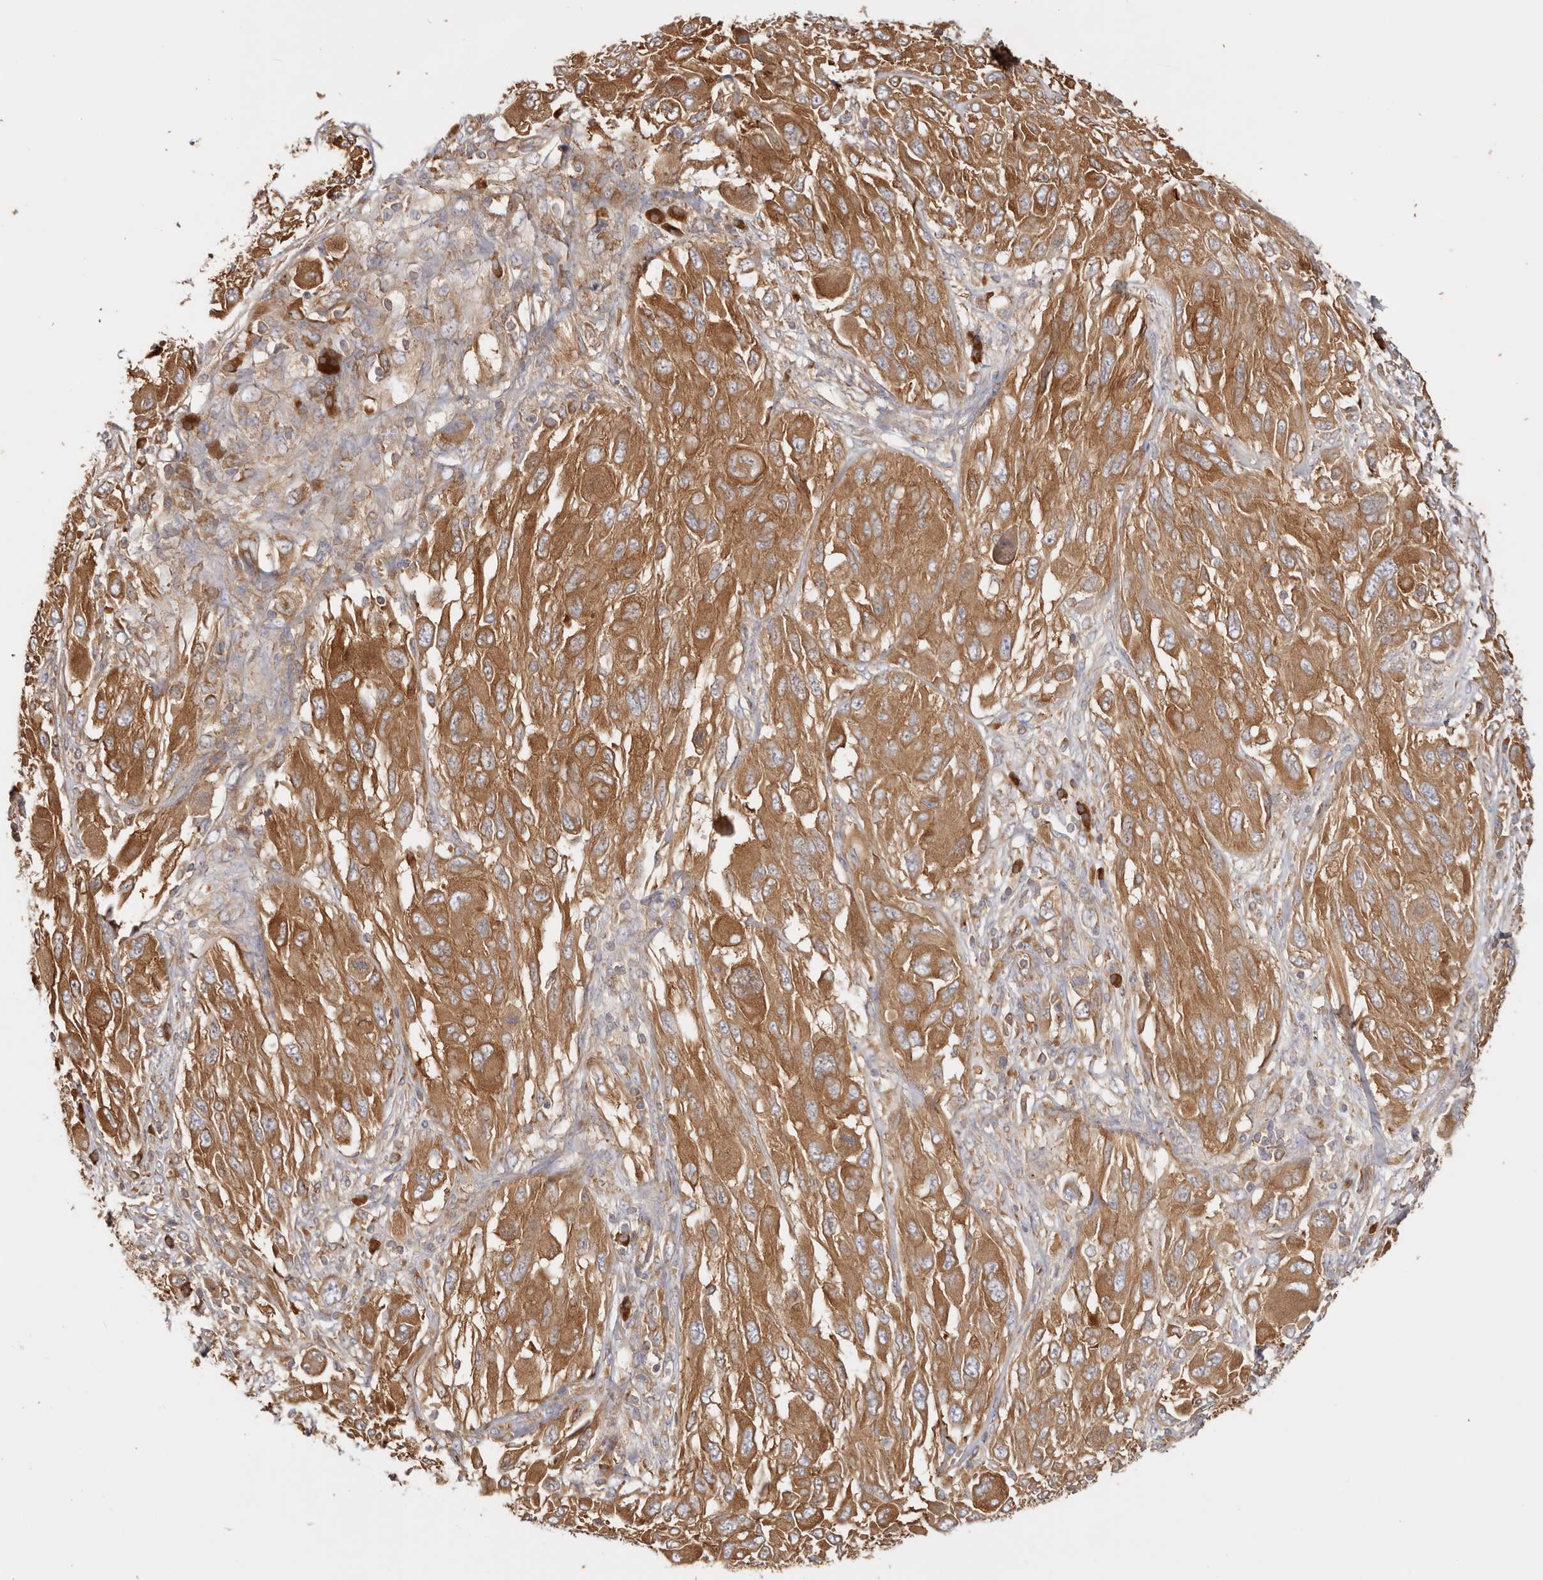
{"staining": {"intensity": "strong", "quantity": ">75%", "location": "cytoplasmic/membranous"}, "tissue": "melanoma", "cell_type": "Tumor cells", "image_type": "cancer", "snomed": [{"axis": "morphology", "description": "Malignant melanoma, NOS"}, {"axis": "topography", "description": "Skin"}], "caption": "Strong cytoplasmic/membranous positivity for a protein is appreciated in about >75% of tumor cells of malignant melanoma using IHC.", "gene": "EPRS1", "patient": {"sex": "female", "age": 91}}